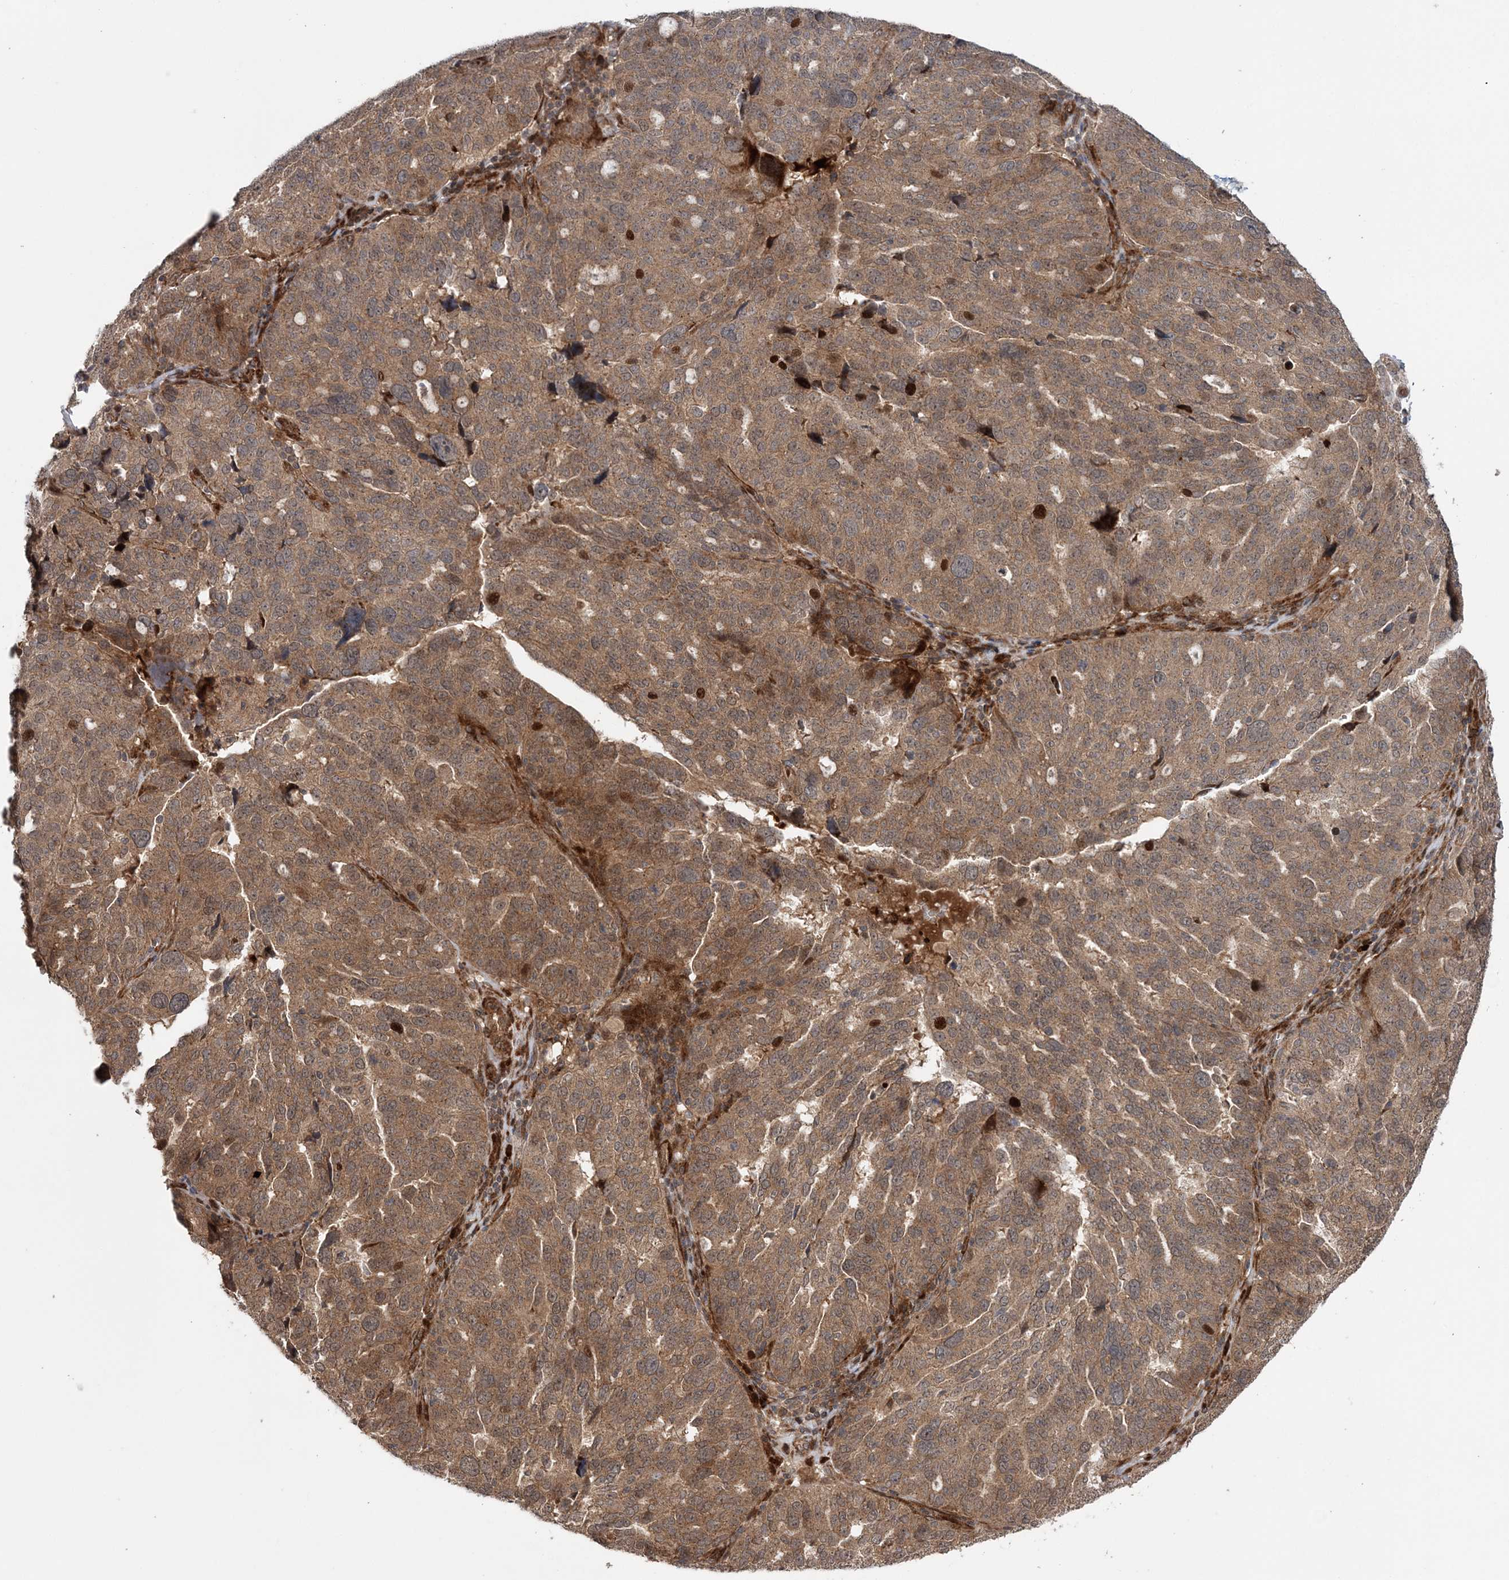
{"staining": {"intensity": "moderate", "quantity": ">75%", "location": "cytoplasmic/membranous"}, "tissue": "ovarian cancer", "cell_type": "Tumor cells", "image_type": "cancer", "snomed": [{"axis": "morphology", "description": "Cystadenocarcinoma, serous, NOS"}, {"axis": "topography", "description": "Ovary"}], "caption": "Ovarian serous cystadenocarcinoma stained with a protein marker demonstrates moderate staining in tumor cells.", "gene": "UBTD2", "patient": {"sex": "female", "age": 59}}